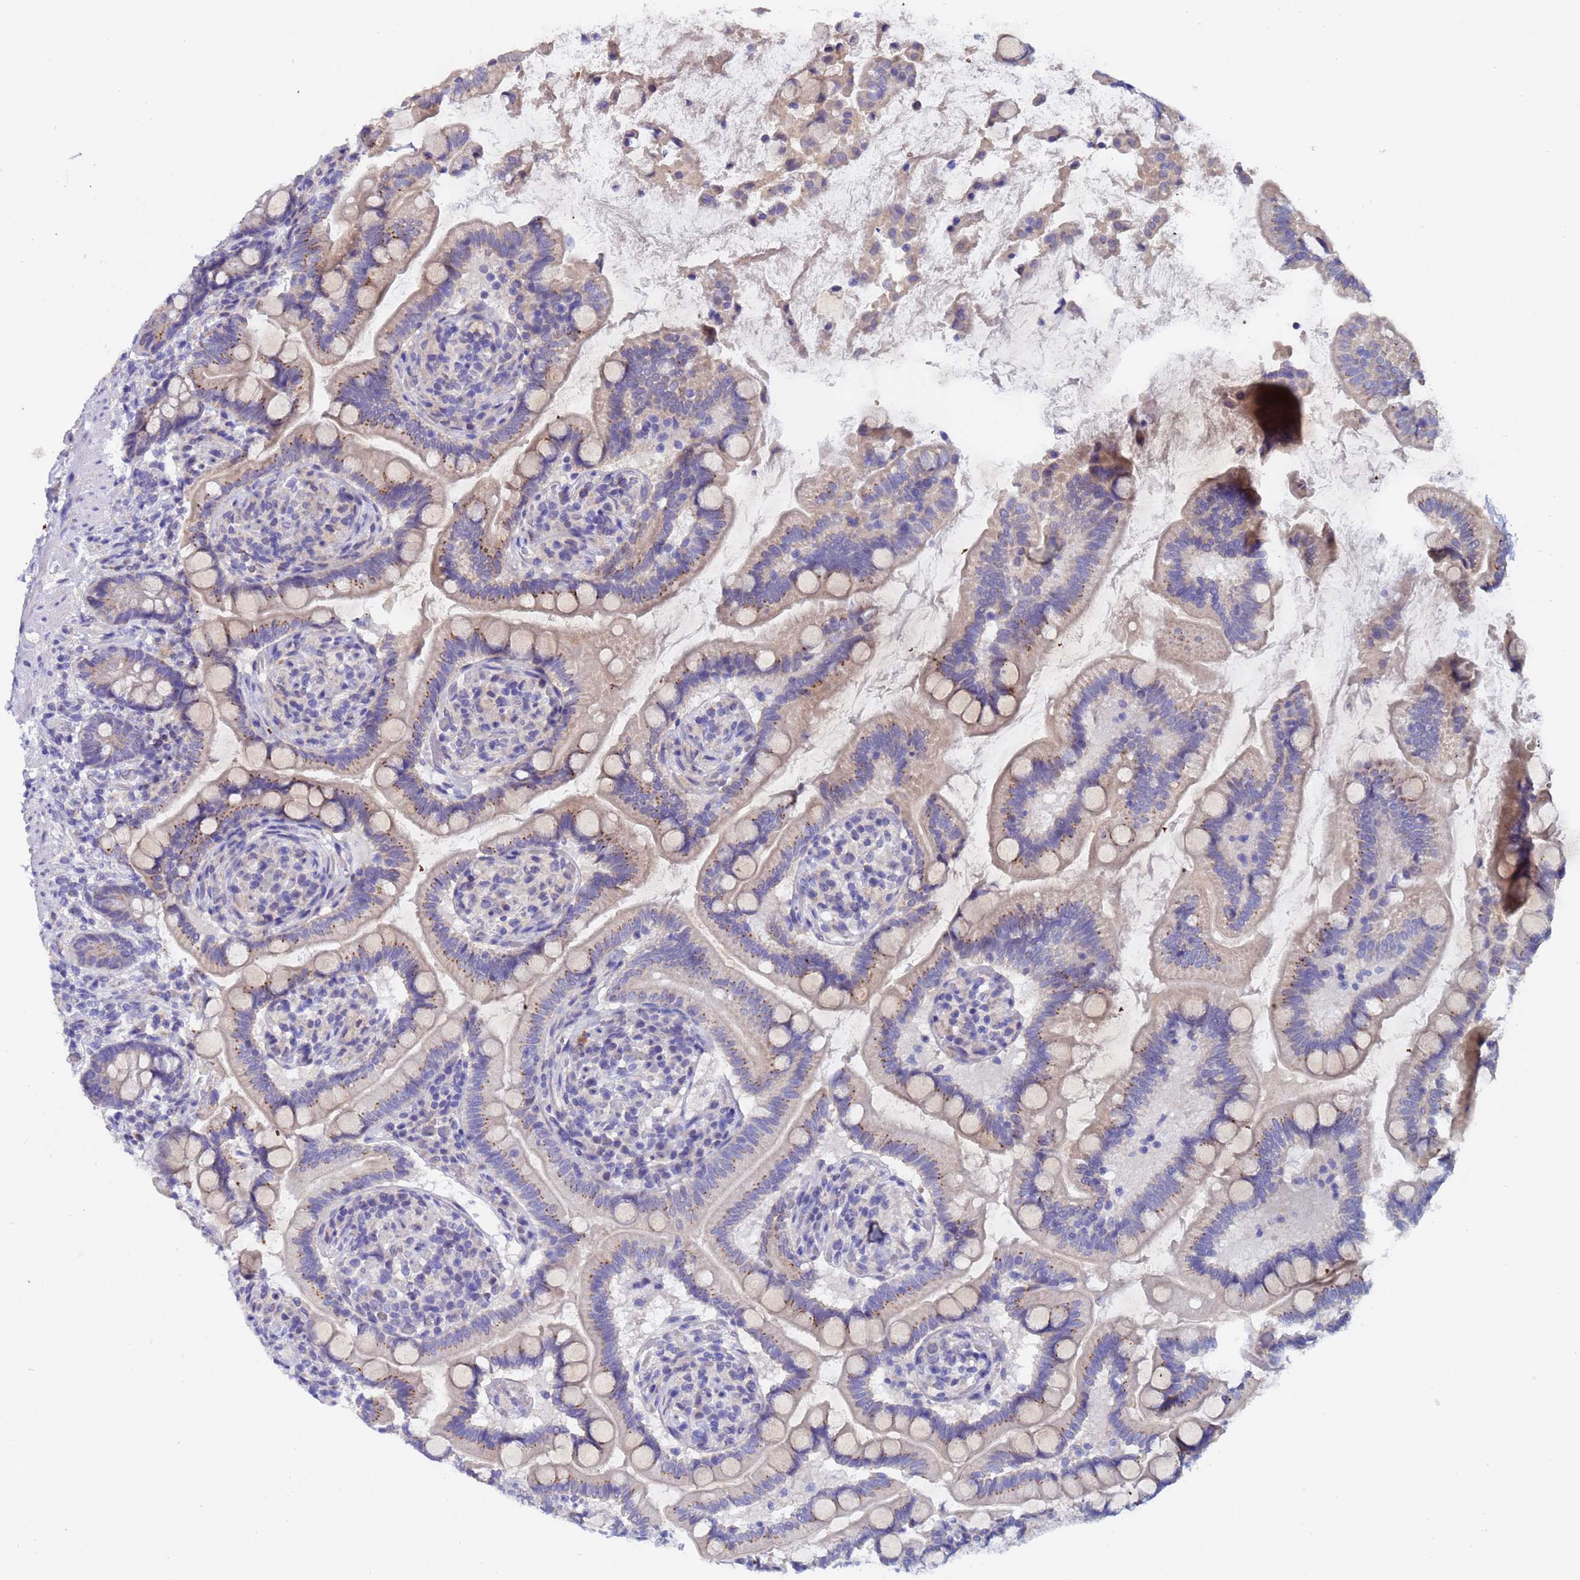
{"staining": {"intensity": "moderate", "quantity": "25%-75%", "location": "cytoplasmic/membranous"}, "tissue": "small intestine", "cell_type": "Glandular cells", "image_type": "normal", "snomed": [{"axis": "morphology", "description": "Normal tissue, NOS"}, {"axis": "topography", "description": "Small intestine"}], "caption": "A photomicrograph of human small intestine stained for a protein displays moderate cytoplasmic/membranous brown staining in glandular cells. (DAB IHC with brightfield microscopy, high magnification).", "gene": "IHO1", "patient": {"sex": "female", "age": 64}}